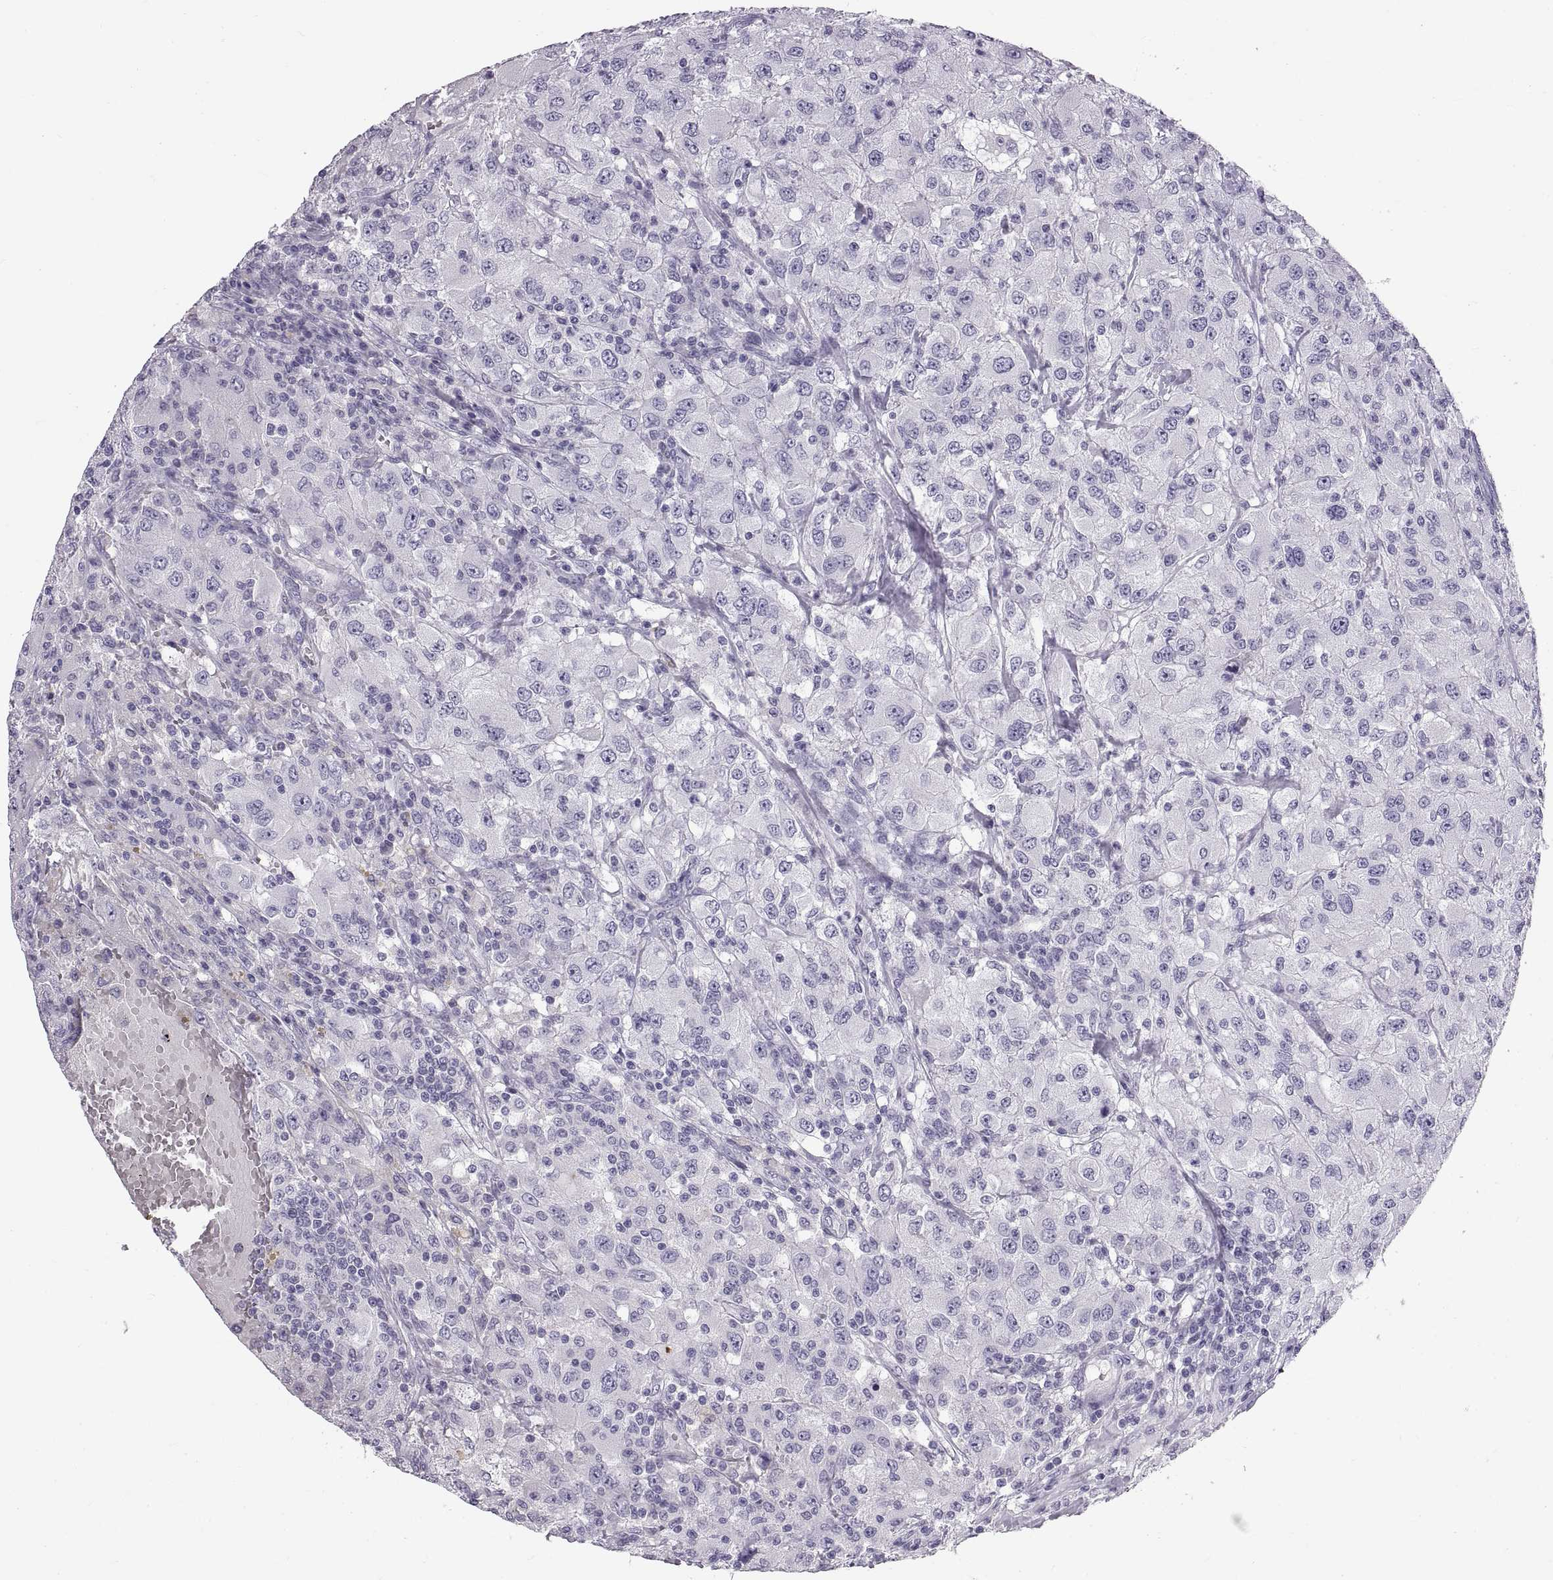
{"staining": {"intensity": "negative", "quantity": "none", "location": "none"}, "tissue": "renal cancer", "cell_type": "Tumor cells", "image_type": "cancer", "snomed": [{"axis": "morphology", "description": "Adenocarcinoma, NOS"}, {"axis": "topography", "description": "Kidney"}], "caption": "There is no significant positivity in tumor cells of renal adenocarcinoma.", "gene": "WFDC8", "patient": {"sex": "female", "age": 67}}